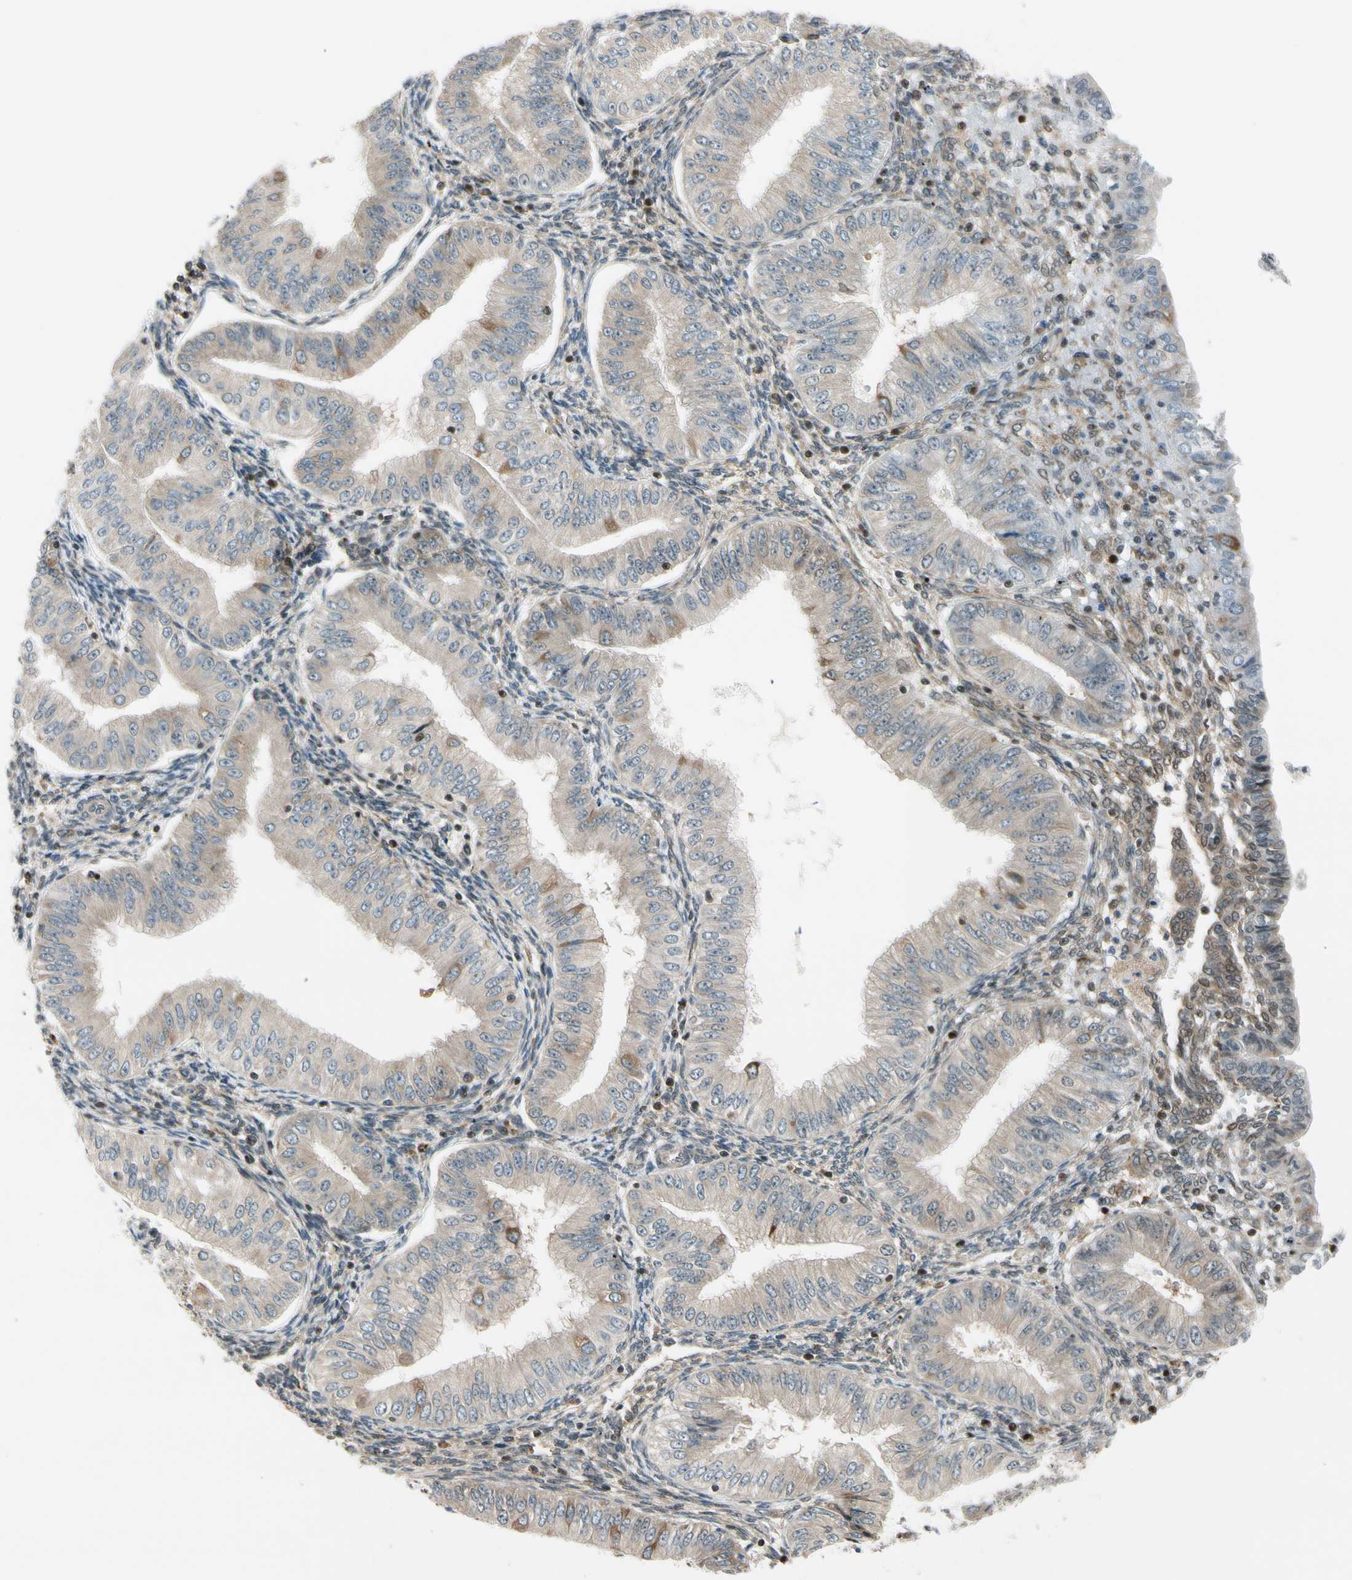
{"staining": {"intensity": "weak", "quantity": ">75%", "location": "cytoplasmic/membranous"}, "tissue": "endometrial cancer", "cell_type": "Tumor cells", "image_type": "cancer", "snomed": [{"axis": "morphology", "description": "Normal tissue, NOS"}, {"axis": "morphology", "description": "Adenocarcinoma, NOS"}, {"axis": "topography", "description": "Endometrium"}], "caption": "Protein expression analysis of human endometrial cancer reveals weak cytoplasmic/membranous positivity in about >75% of tumor cells. The protein of interest is stained brown, and the nuclei are stained in blue (DAB (3,3'-diaminobenzidine) IHC with brightfield microscopy, high magnification).", "gene": "DAXX", "patient": {"sex": "female", "age": 53}}